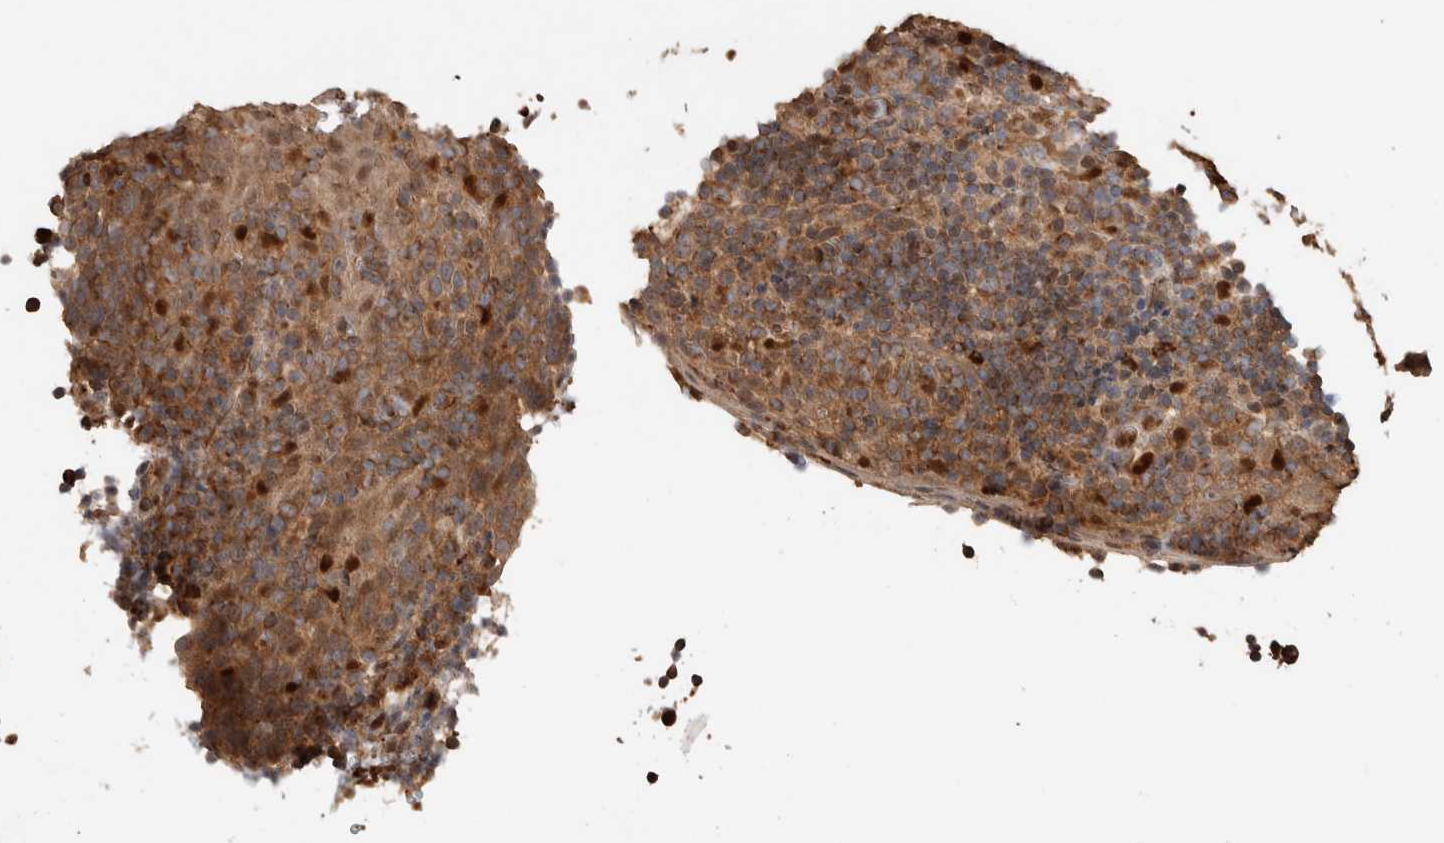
{"staining": {"intensity": "moderate", "quantity": ">75%", "location": "cytoplasmic/membranous"}, "tissue": "tonsil", "cell_type": "Germinal center cells", "image_type": "normal", "snomed": [{"axis": "morphology", "description": "Normal tissue, NOS"}, {"axis": "topography", "description": "Tonsil"}], "caption": "Immunohistochemical staining of unremarkable human tonsil reveals >75% levels of moderate cytoplasmic/membranous protein expression in about >75% of germinal center cells. (DAB (3,3'-diaminobenzidine) = brown stain, brightfield microscopy at high magnification).", "gene": "VPS53", "patient": {"sex": "male", "age": 37}}